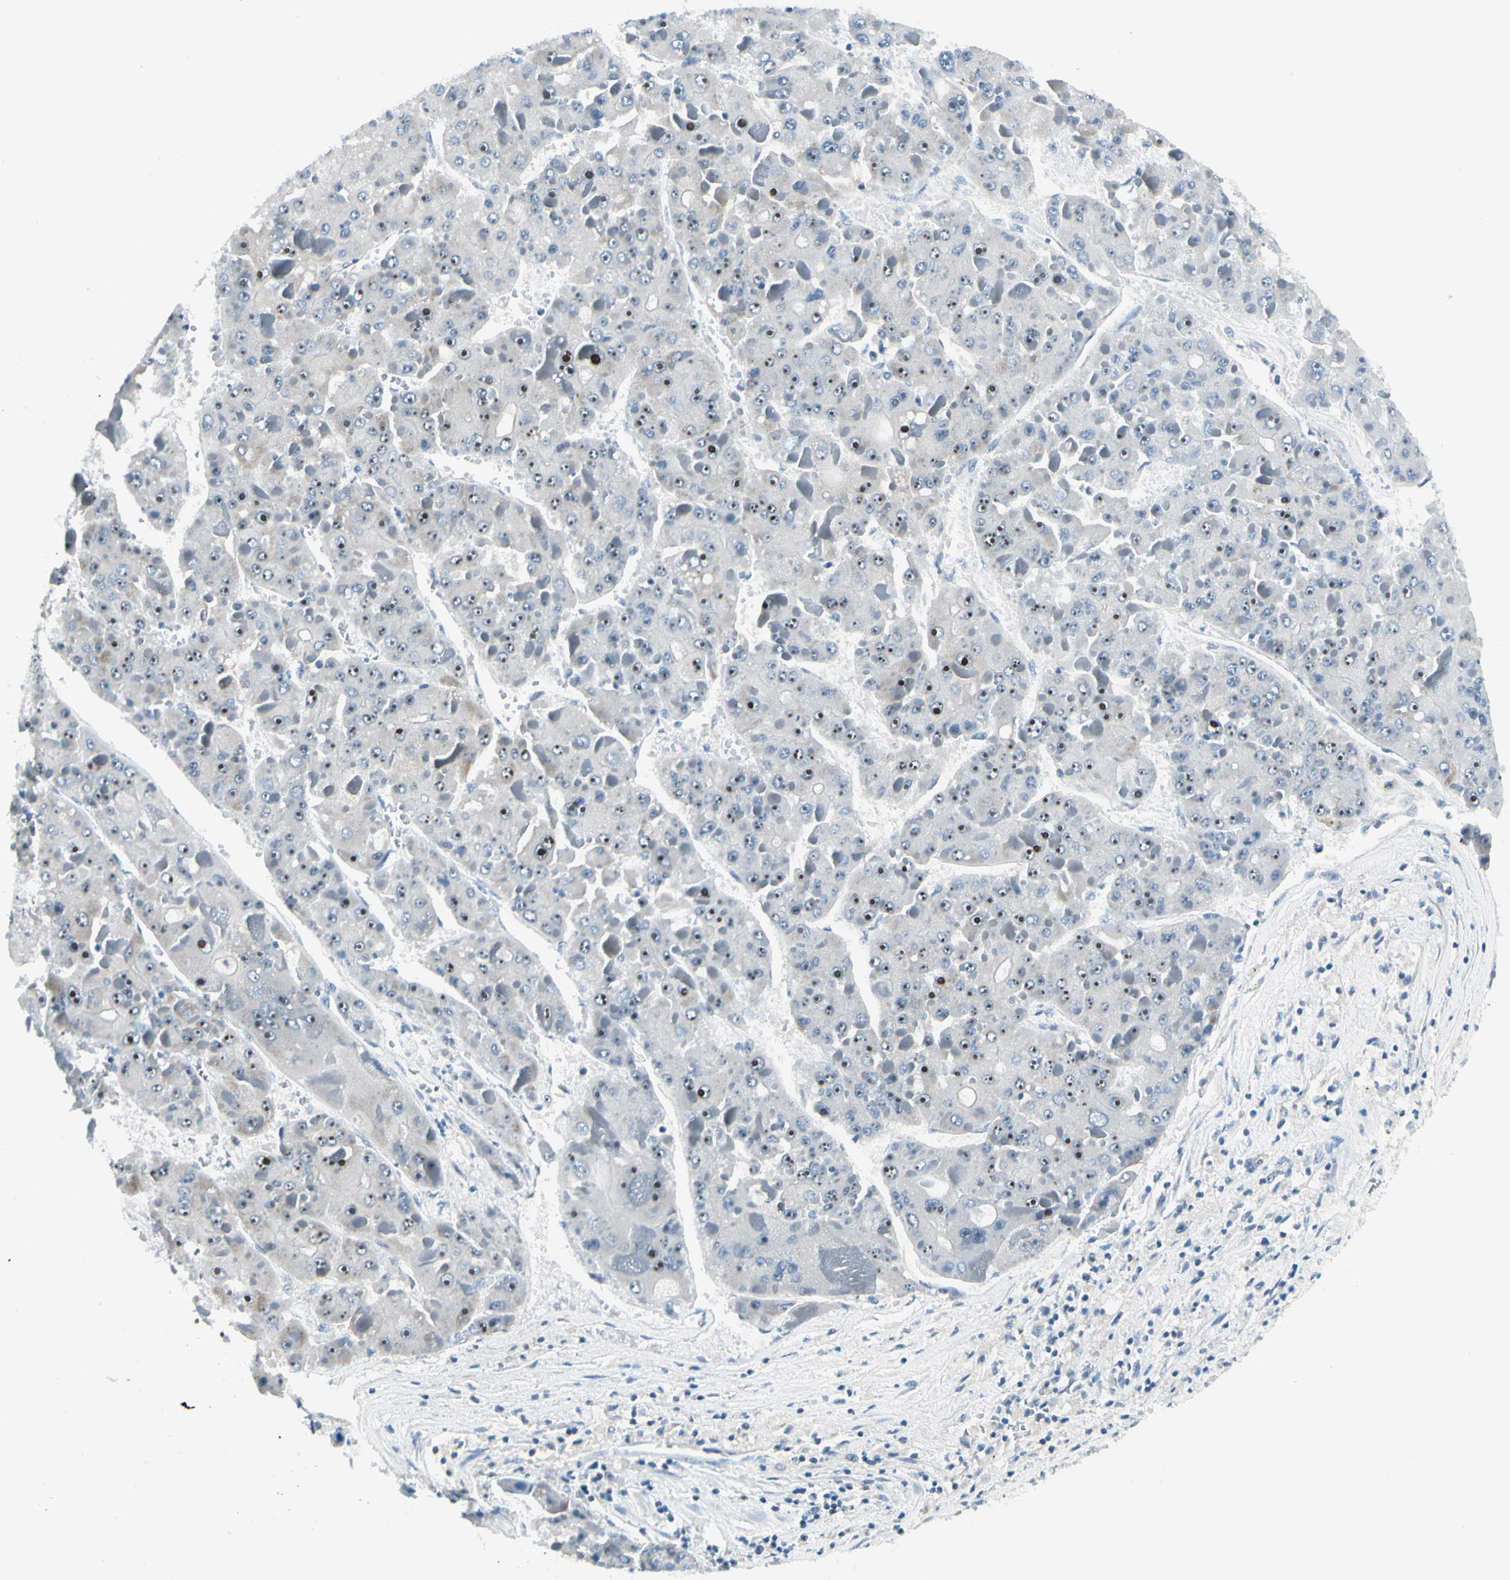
{"staining": {"intensity": "moderate", "quantity": ">75%", "location": "nuclear"}, "tissue": "liver cancer", "cell_type": "Tumor cells", "image_type": "cancer", "snomed": [{"axis": "morphology", "description": "Carcinoma, Hepatocellular, NOS"}, {"axis": "topography", "description": "Liver"}], "caption": "Moderate nuclear staining for a protein is seen in about >75% of tumor cells of hepatocellular carcinoma (liver) using immunohistochemistry (IHC).", "gene": "ZSCAN1", "patient": {"sex": "female", "age": 73}}